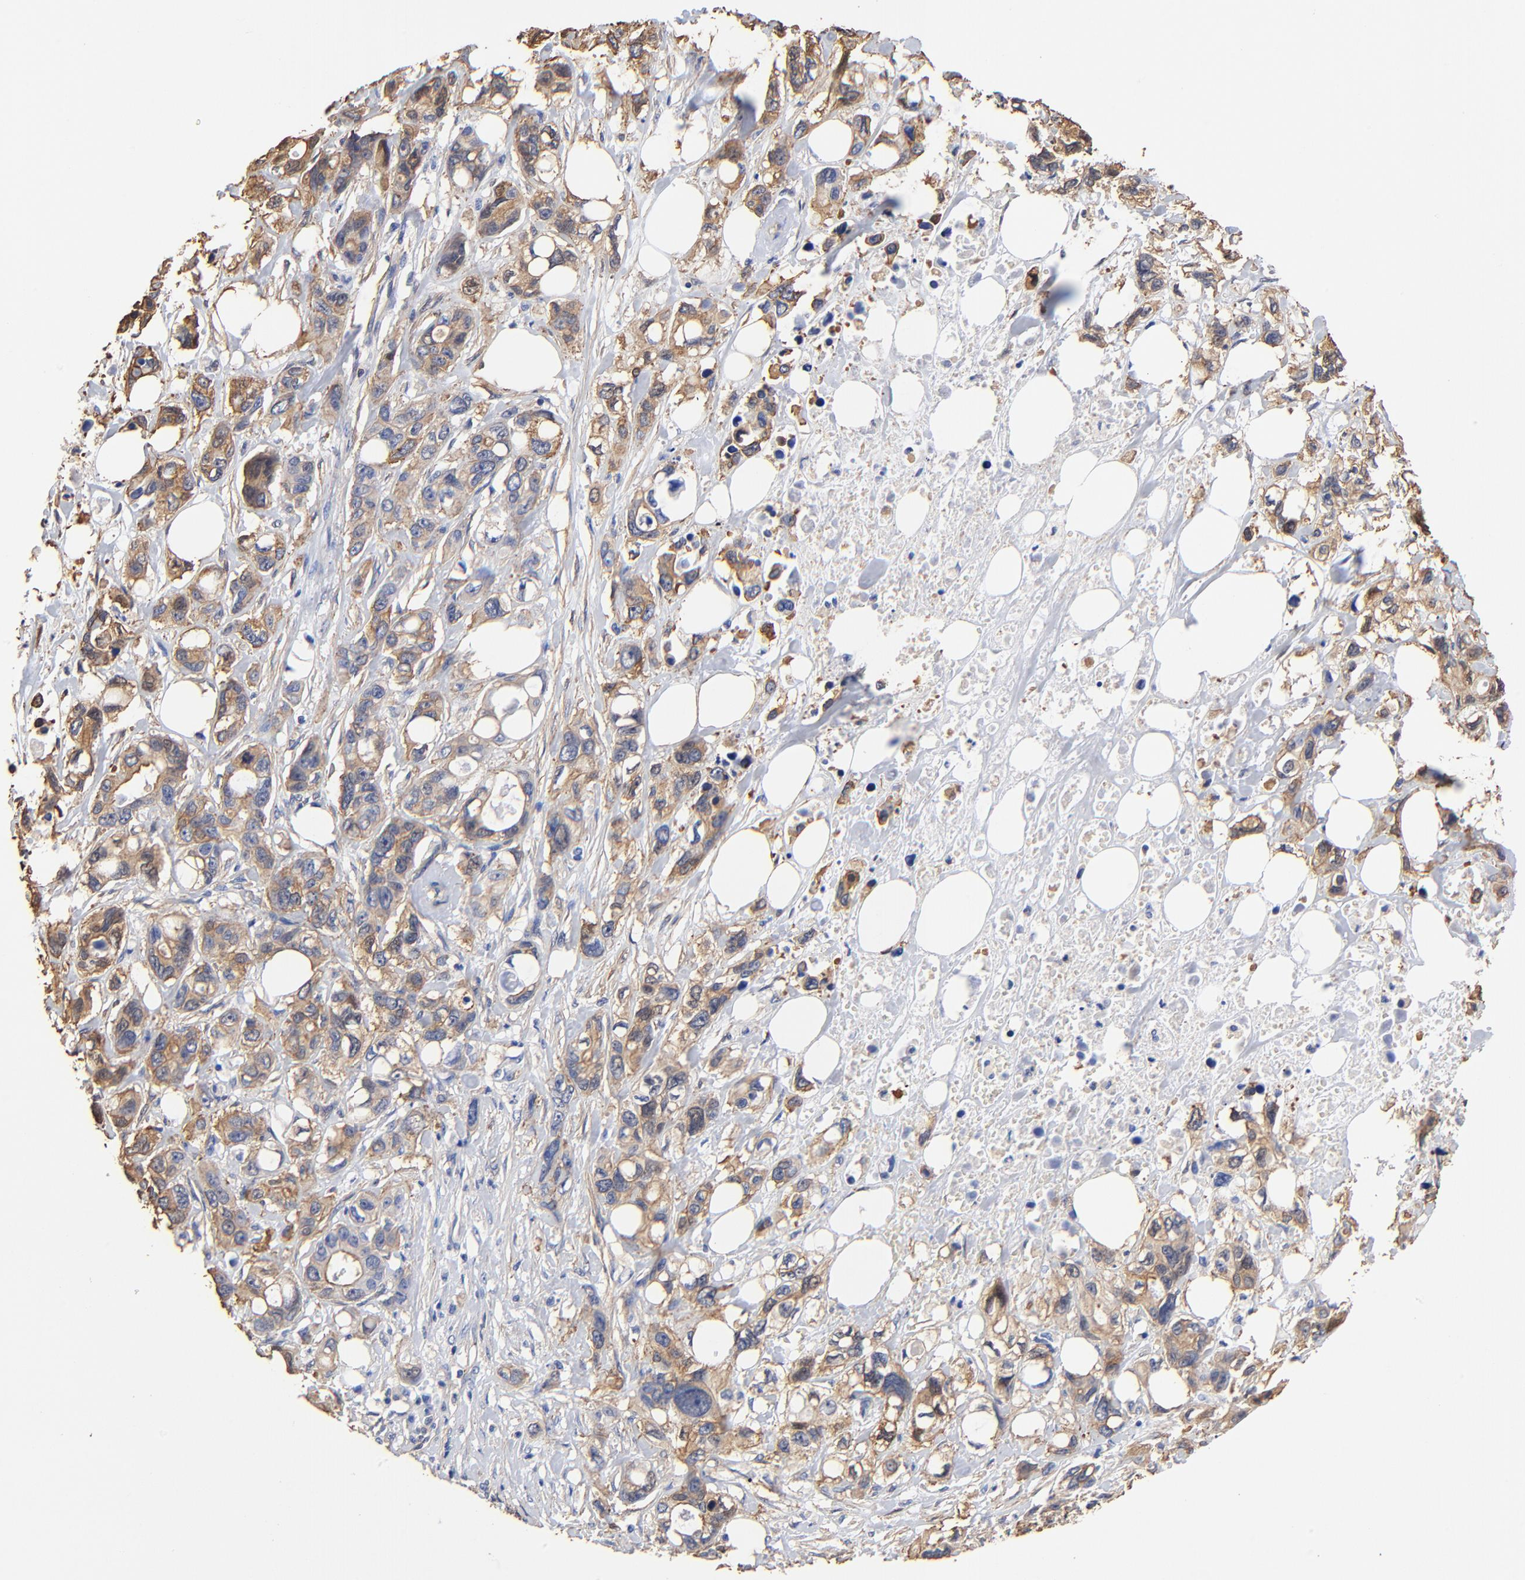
{"staining": {"intensity": "moderate", "quantity": ">75%", "location": "cytoplasmic/membranous"}, "tissue": "stomach cancer", "cell_type": "Tumor cells", "image_type": "cancer", "snomed": [{"axis": "morphology", "description": "Adenocarcinoma, NOS"}, {"axis": "topography", "description": "Stomach, upper"}], "caption": "Tumor cells demonstrate moderate cytoplasmic/membranous positivity in about >75% of cells in stomach adenocarcinoma.", "gene": "TAGLN2", "patient": {"sex": "male", "age": 47}}